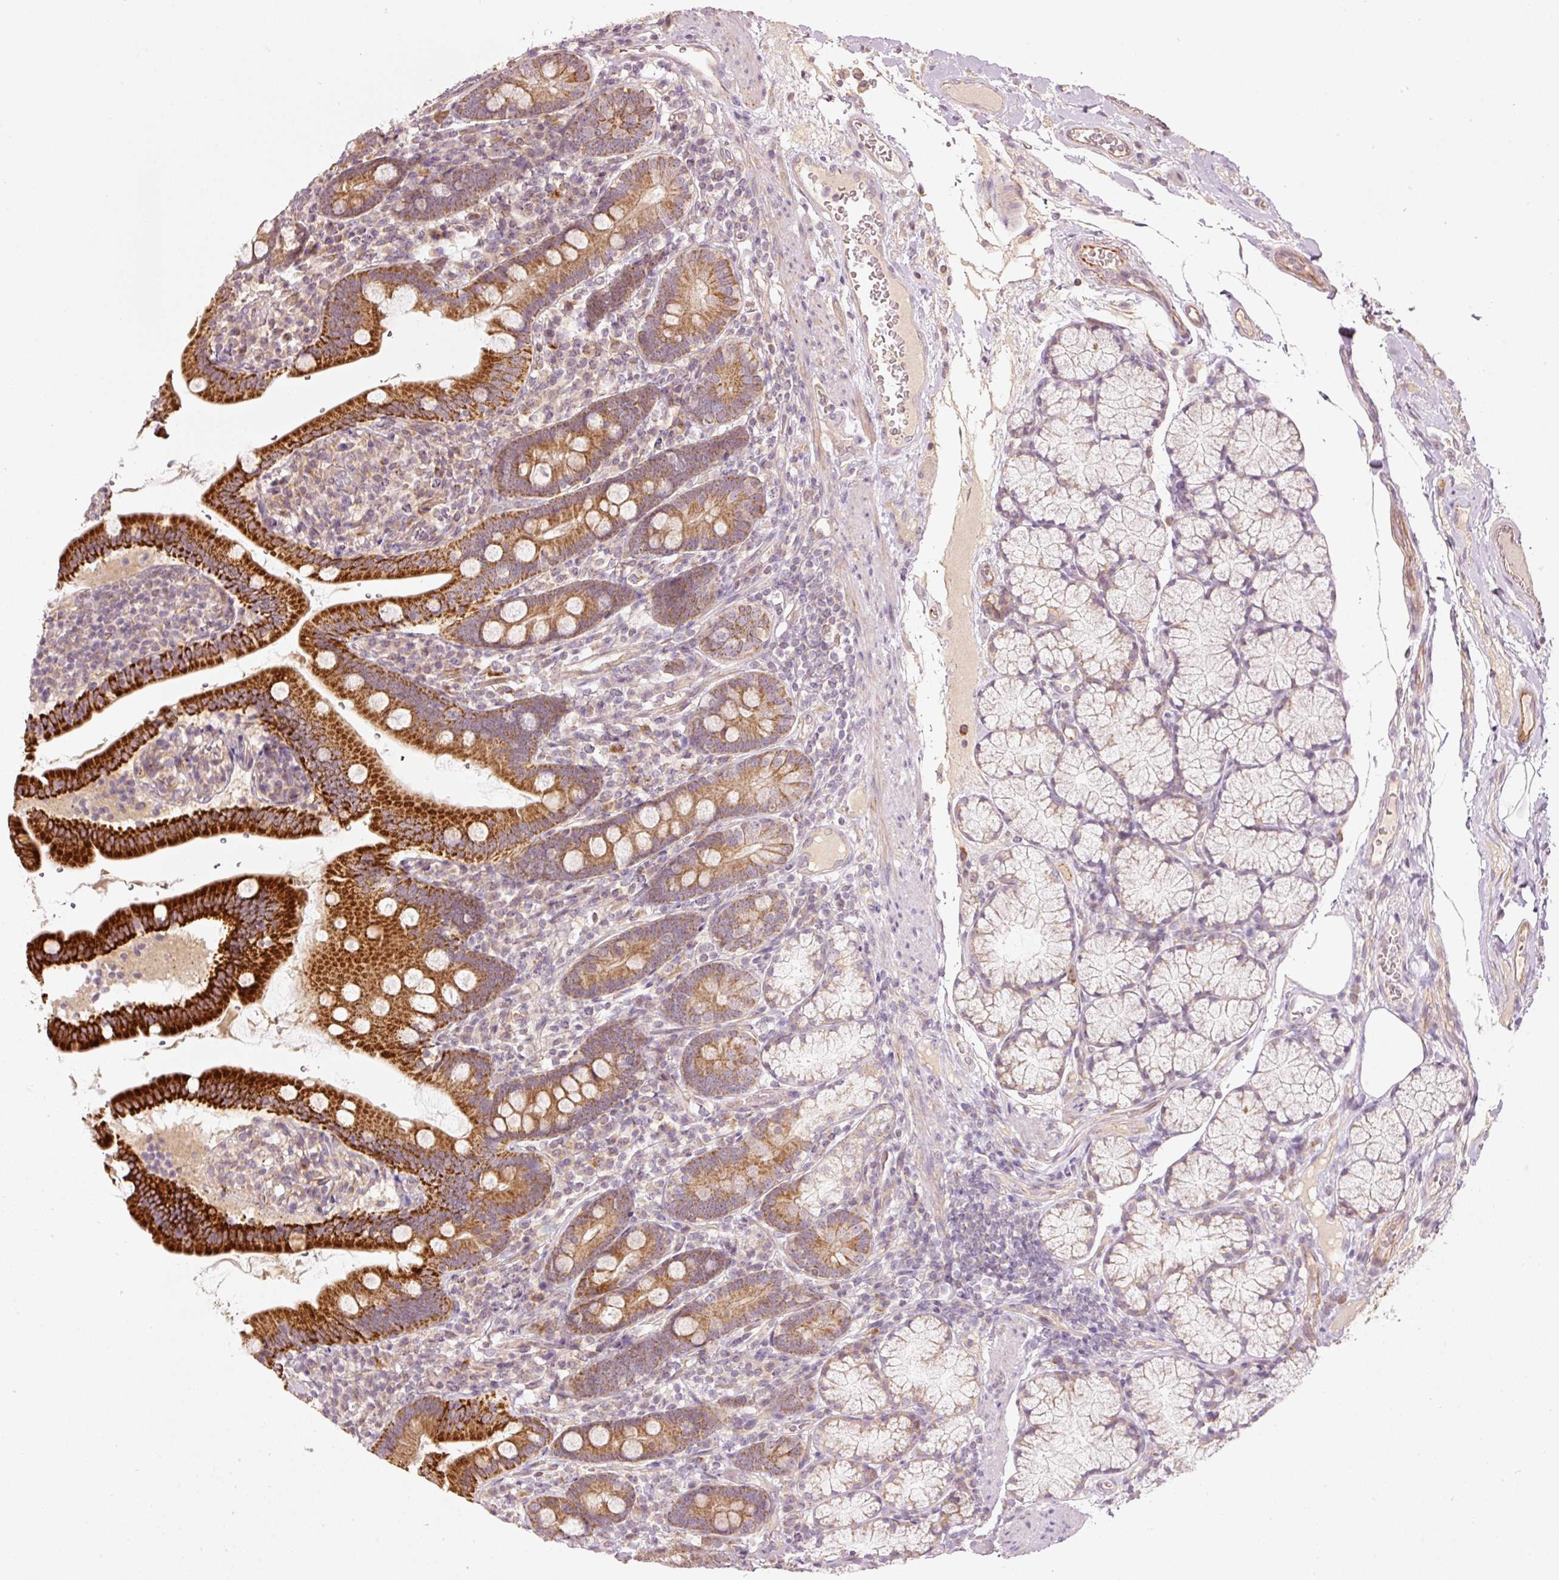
{"staining": {"intensity": "strong", "quantity": ">75%", "location": "cytoplasmic/membranous"}, "tissue": "duodenum", "cell_type": "Glandular cells", "image_type": "normal", "snomed": [{"axis": "morphology", "description": "Normal tissue, NOS"}, {"axis": "topography", "description": "Duodenum"}], "caption": "The histopathology image shows a brown stain indicating the presence of a protein in the cytoplasmic/membranous of glandular cells in duodenum. The staining was performed using DAB (3,3'-diaminobenzidine), with brown indicating positive protein expression. Nuclei are stained blue with hematoxylin.", "gene": "CDC20B", "patient": {"sex": "female", "age": 67}}